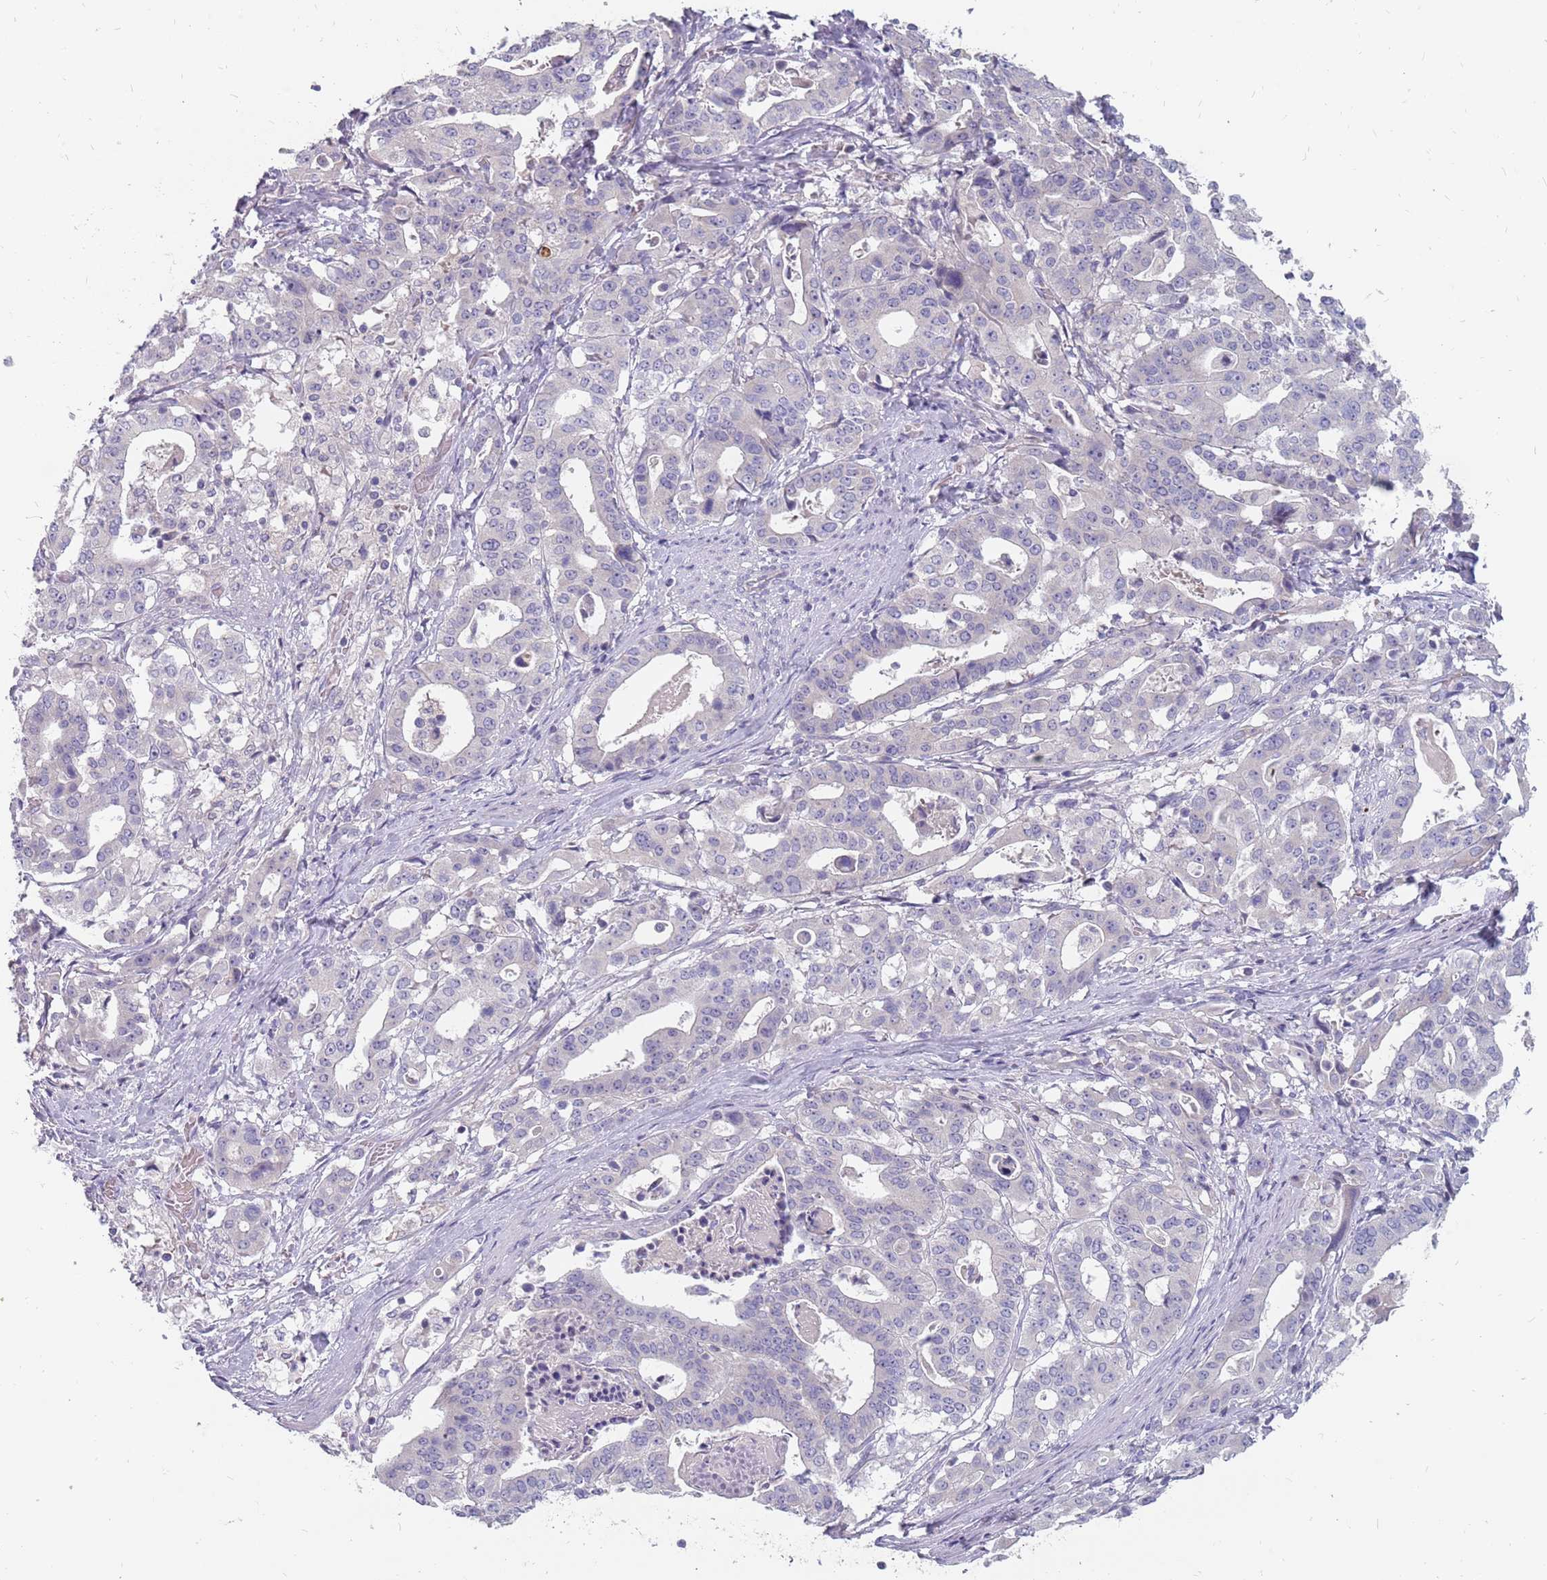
{"staining": {"intensity": "negative", "quantity": "none", "location": "none"}, "tissue": "stomach cancer", "cell_type": "Tumor cells", "image_type": "cancer", "snomed": [{"axis": "morphology", "description": "Adenocarcinoma, NOS"}, {"axis": "topography", "description": "Stomach"}], "caption": "Micrograph shows no significant protein expression in tumor cells of stomach adenocarcinoma. (DAB IHC, high magnification).", "gene": "CMTR2", "patient": {"sex": "male", "age": 48}}